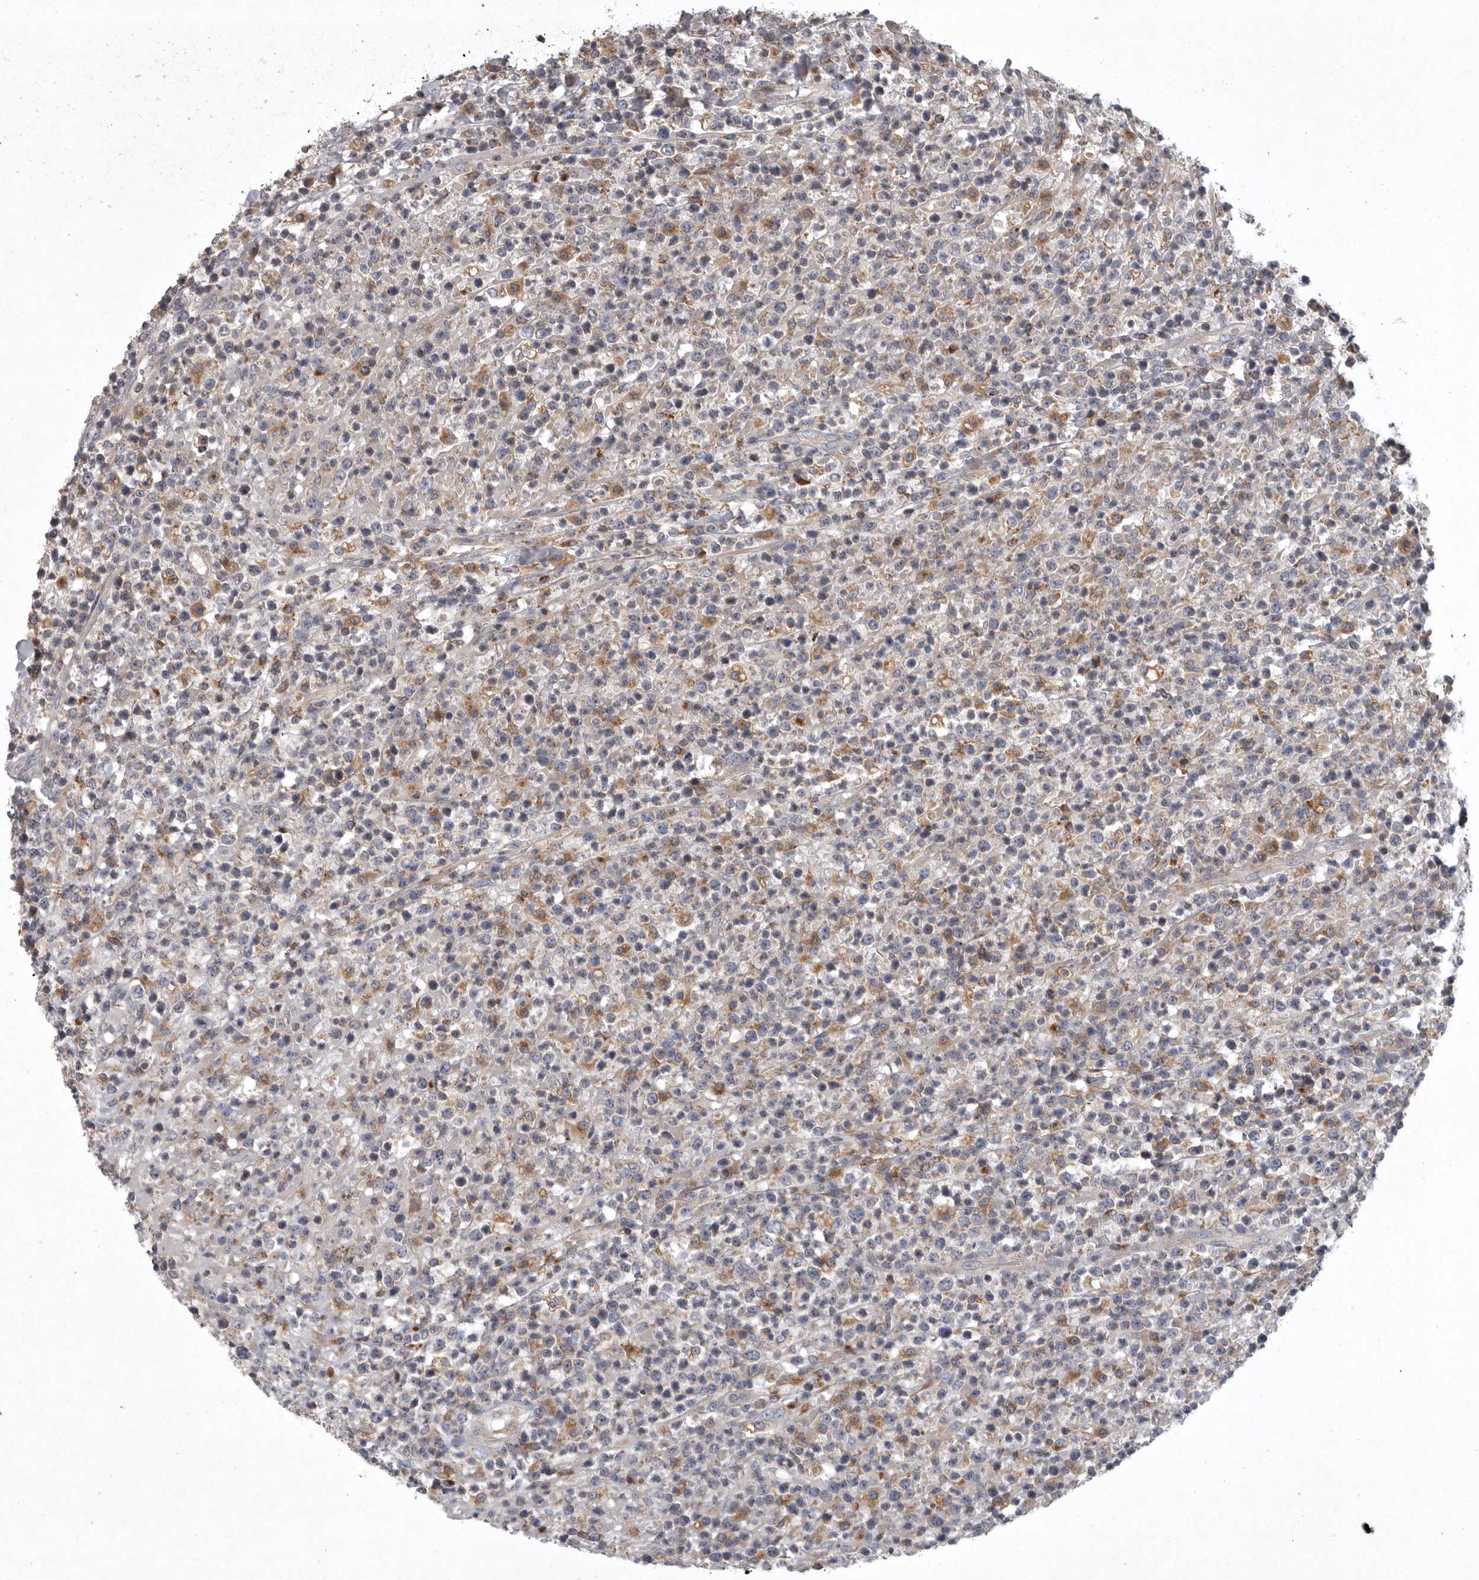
{"staining": {"intensity": "moderate", "quantity": "25%-75%", "location": "cytoplasmic/membranous"}, "tissue": "lymphoma", "cell_type": "Tumor cells", "image_type": "cancer", "snomed": [{"axis": "morphology", "description": "Malignant lymphoma, non-Hodgkin's type, High grade"}, {"axis": "topography", "description": "Colon"}], "caption": "Approximately 25%-75% of tumor cells in lymphoma exhibit moderate cytoplasmic/membranous protein expression as visualized by brown immunohistochemical staining.", "gene": "LAMTOR3", "patient": {"sex": "female", "age": 53}}